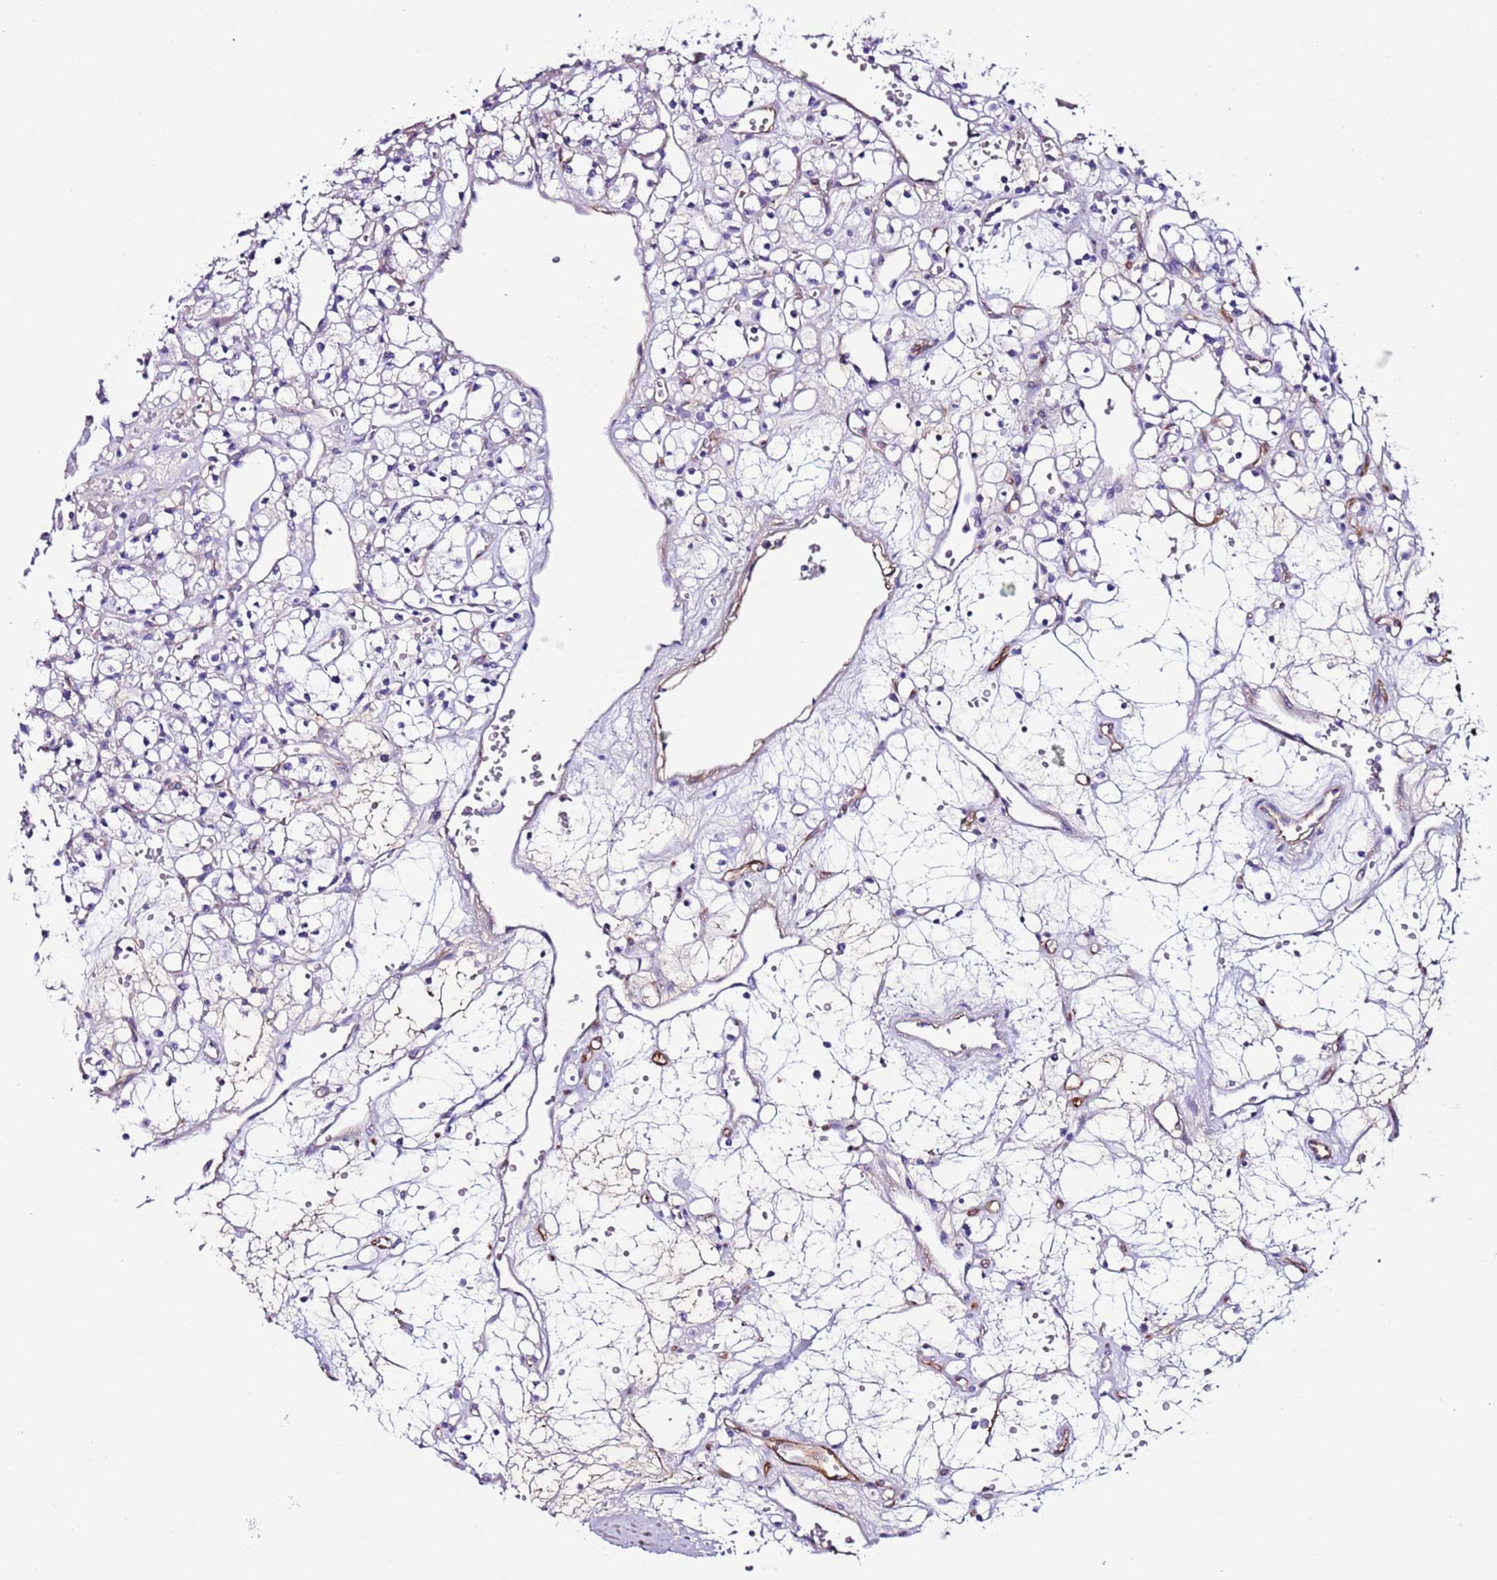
{"staining": {"intensity": "negative", "quantity": "none", "location": "none"}, "tissue": "renal cancer", "cell_type": "Tumor cells", "image_type": "cancer", "snomed": [{"axis": "morphology", "description": "Adenocarcinoma, NOS"}, {"axis": "topography", "description": "Kidney"}], "caption": "Tumor cells are negative for protein expression in human renal adenocarcinoma.", "gene": "FAM174C", "patient": {"sex": "female", "age": 59}}